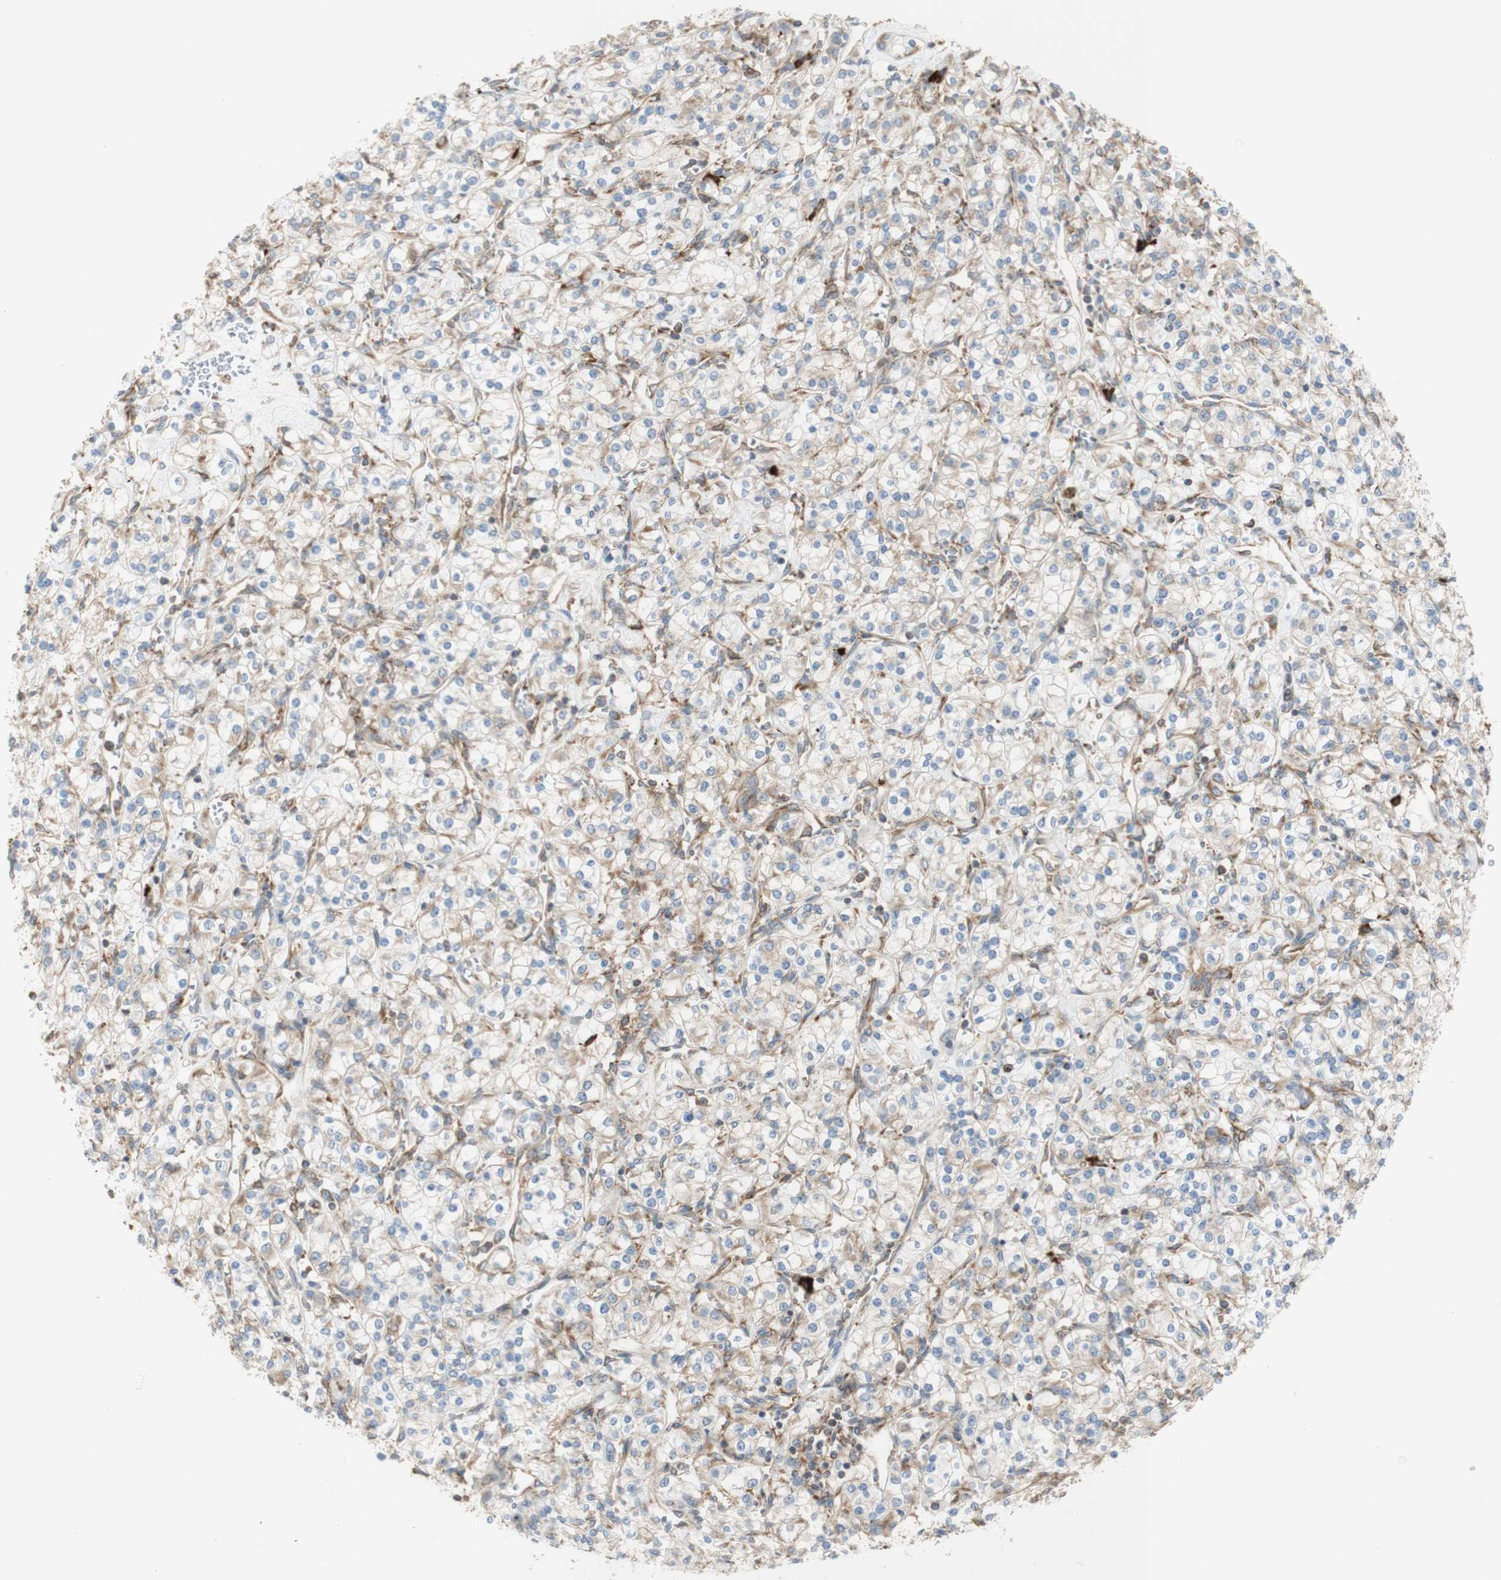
{"staining": {"intensity": "weak", "quantity": ">75%", "location": "cytoplasmic/membranous"}, "tissue": "renal cancer", "cell_type": "Tumor cells", "image_type": "cancer", "snomed": [{"axis": "morphology", "description": "Adenocarcinoma, NOS"}, {"axis": "topography", "description": "Kidney"}], "caption": "A photomicrograph of renal cancer (adenocarcinoma) stained for a protein demonstrates weak cytoplasmic/membranous brown staining in tumor cells.", "gene": "MANF", "patient": {"sex": "male", "age": 77}}